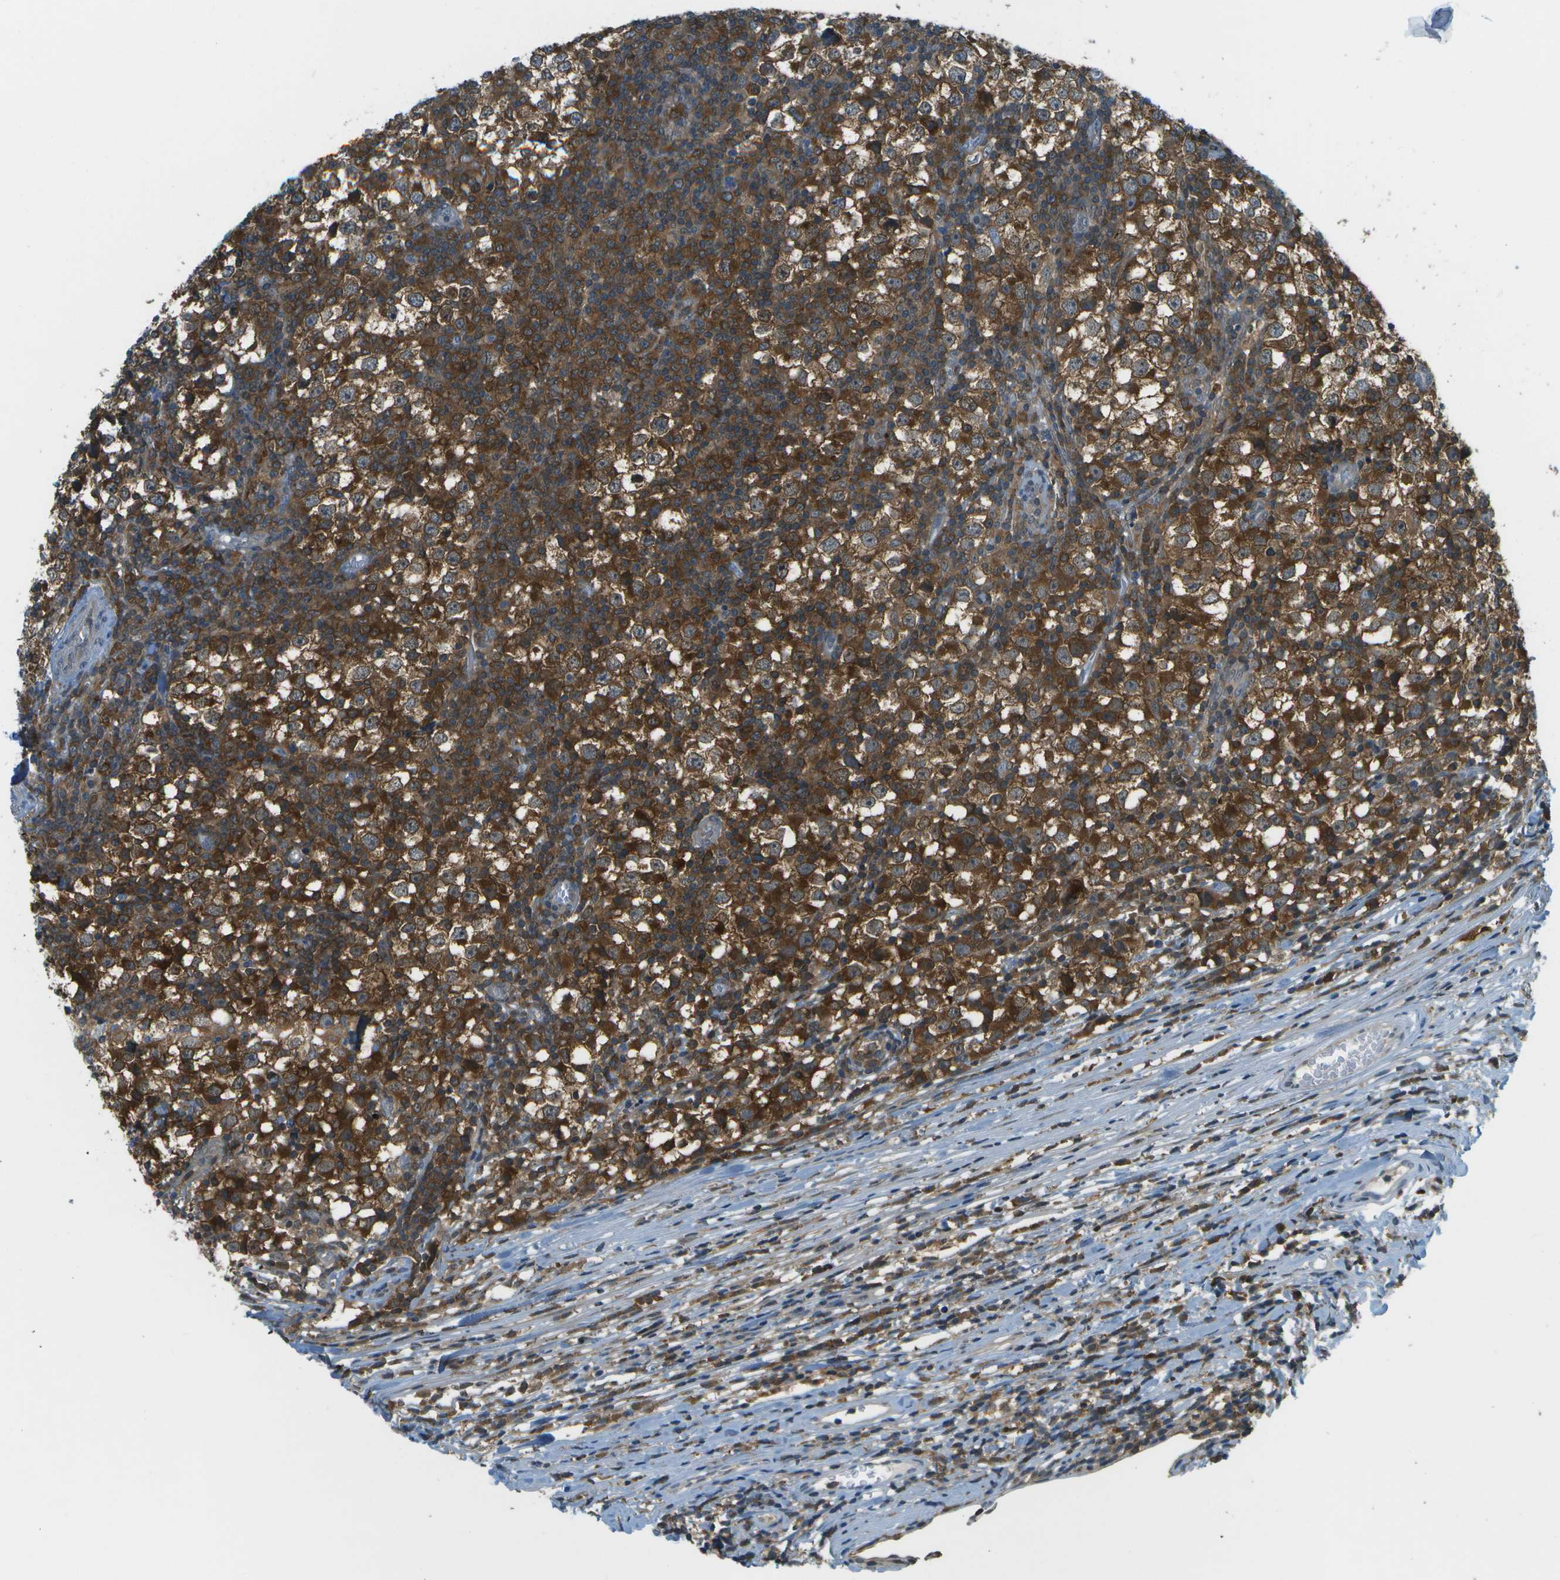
{"staining": {"intensity": "moderate", "quantity": ">75%", "location": "cytoplasmic/membranous"}, "tissue": "testis cancer", "cell_type": "Tumor cells", "image_type": "cancer", "snomed": [{"axis": "morphology", "description": "Seminoma, NOS"}, {"axis": "topography", "description": "Testis"}], "caption": "This photomicrograph displays immunohistochemistry (IHC) staining of human testis cancer (seminoma), with medium moderate cytoplasmic/membranous expression in about >75% of tumor cells.", "gene": "CDH23", "patient": {"sex": "male", "age": 65}}